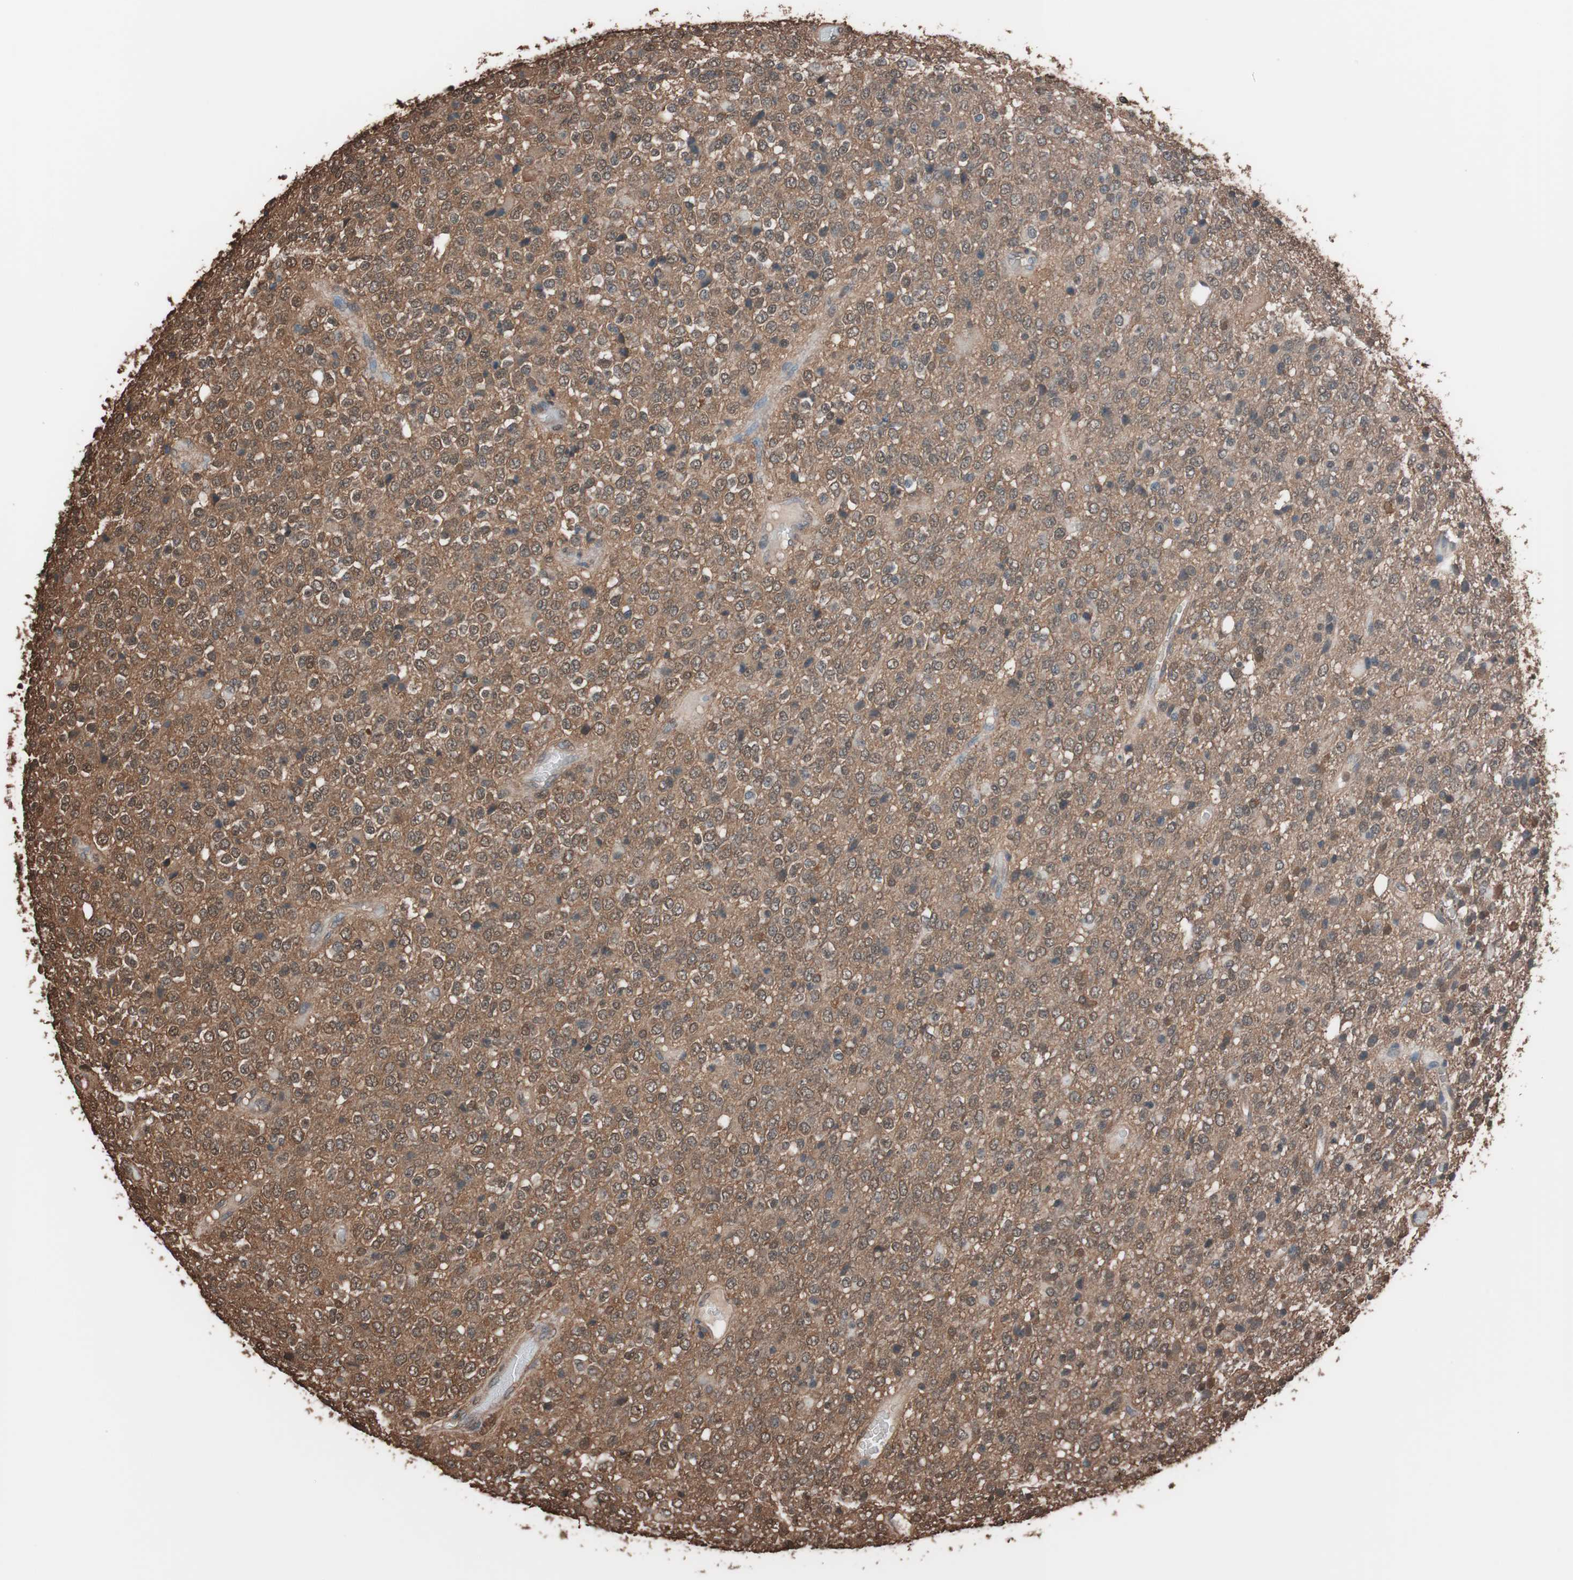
{"staining": {"intensity": "negative", "quantity": "none", "location": "none"}, "tissue": "glioma", "cell_type": "Tumor cells", "image_type": "cancer", "snomed": [{"axis": "morphology", "description": "Glioma, malignant, High grade"}, {"axis": "topography", "description": "pancreas cauda"}], "caption": "Immunohistochemistry (IHC) histopathology image of human malignant glioma (high-grade) stained for a protein (brown), which demonstrates no expression in tumor cells. Nuclei are stained in blue.", "gene": "CALM2", "patient": {"sex": "male", "age": 60}}